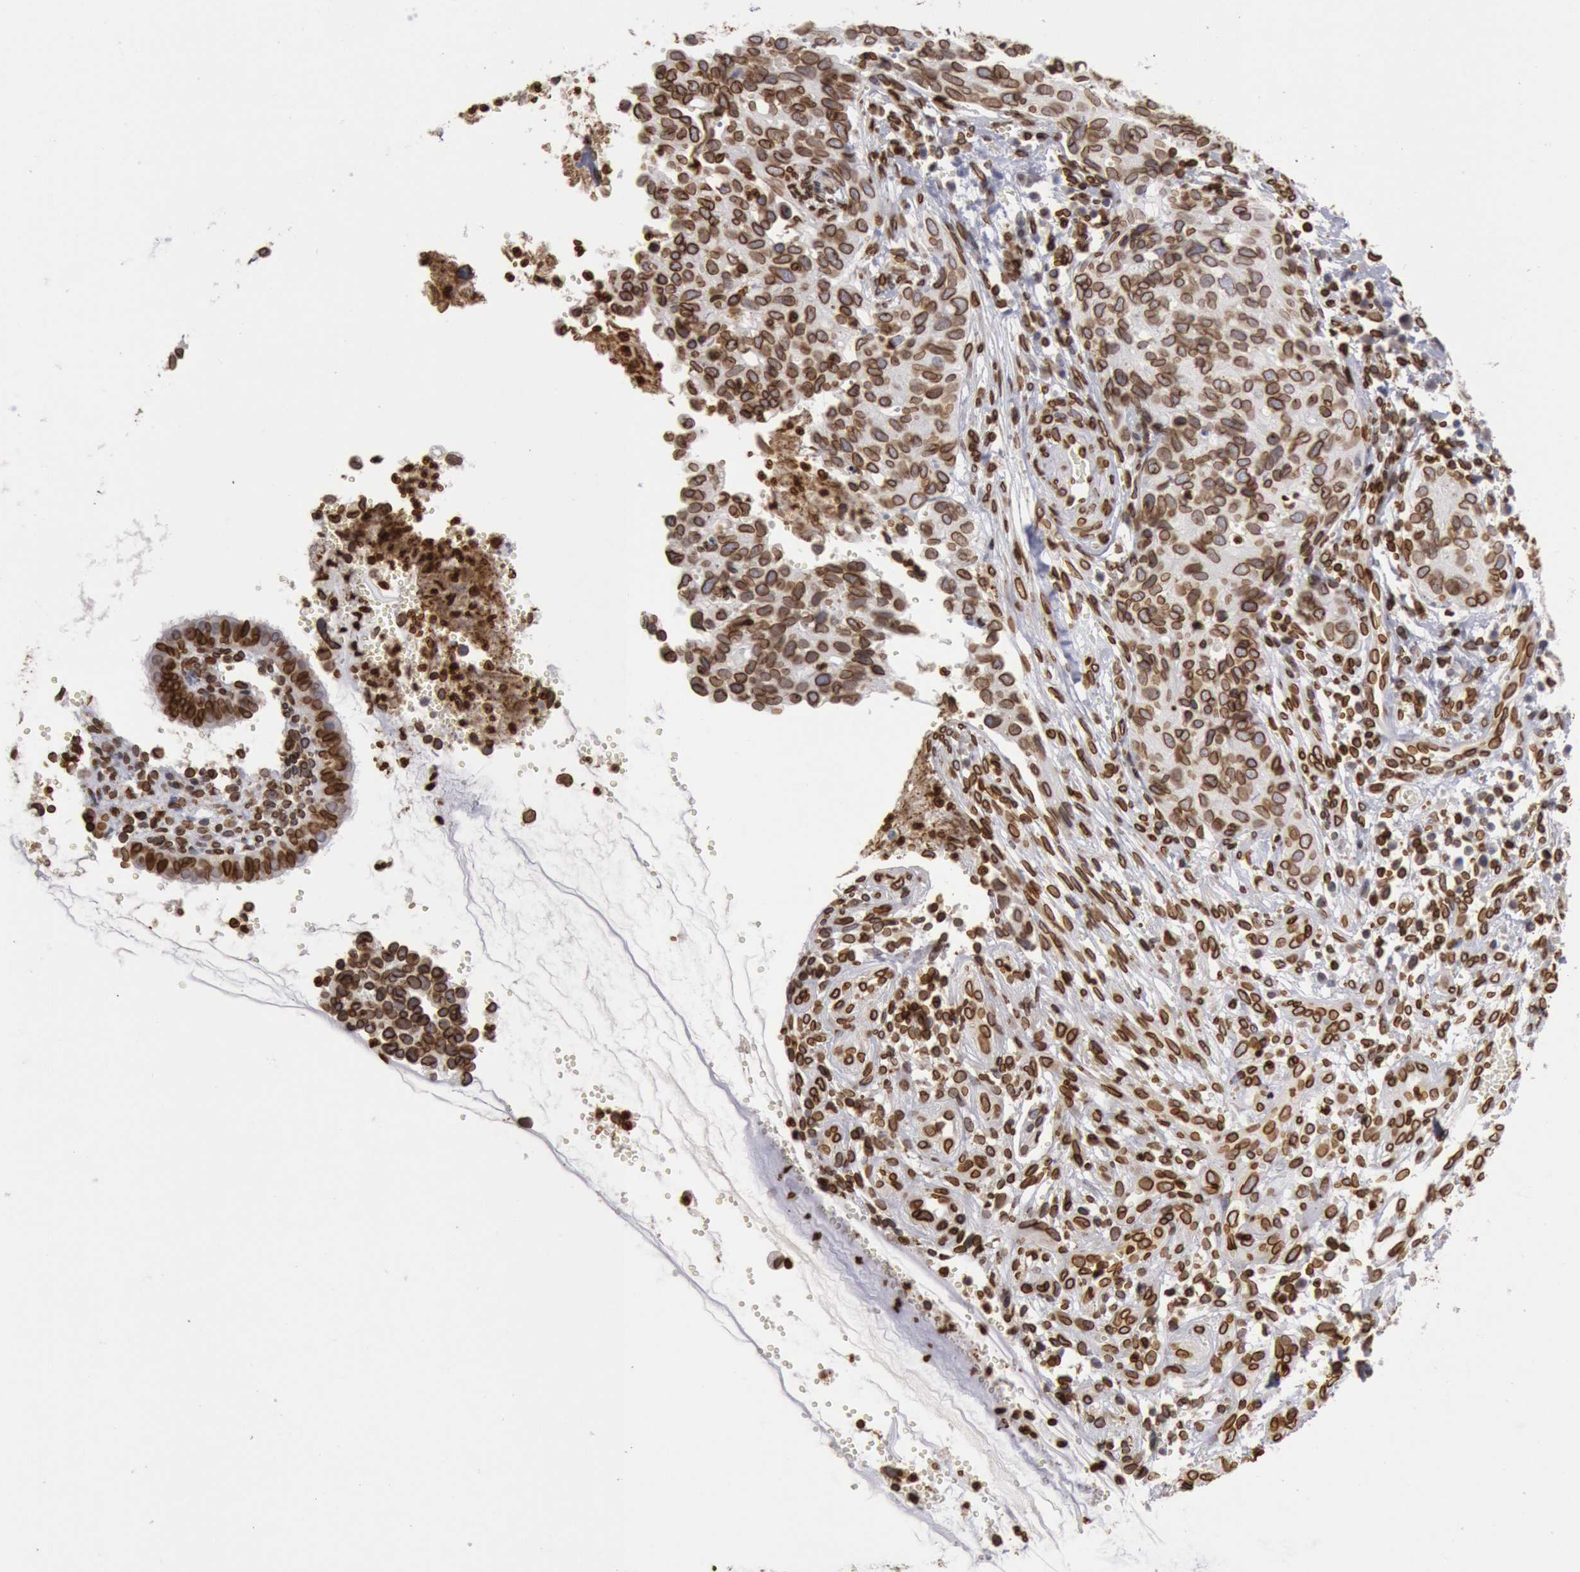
{"staining": {"intensity": "strong", "quantity": ">75%", "location": "nuclear"}, "tissue": "cervical cancer", "cell_type": "Tumor cells", "image_type": "cancer", "snomed": [{"axis": "morphology", "description": "Normal tissue, NOS"}, {"axis": "morphology", "description": "Squamous cell carcinoma, NOS"}, {"axis": "topography", "description": "Cervix"}], "caption": "Immunohistochemical staining of human cervical cancer (squamous cell carcinoma) exhibits strong nuclear protein positivity in approximately >75% of tumor cells.", "gene": "SUN2", "patient": {"sex": "female", "age": 45}}